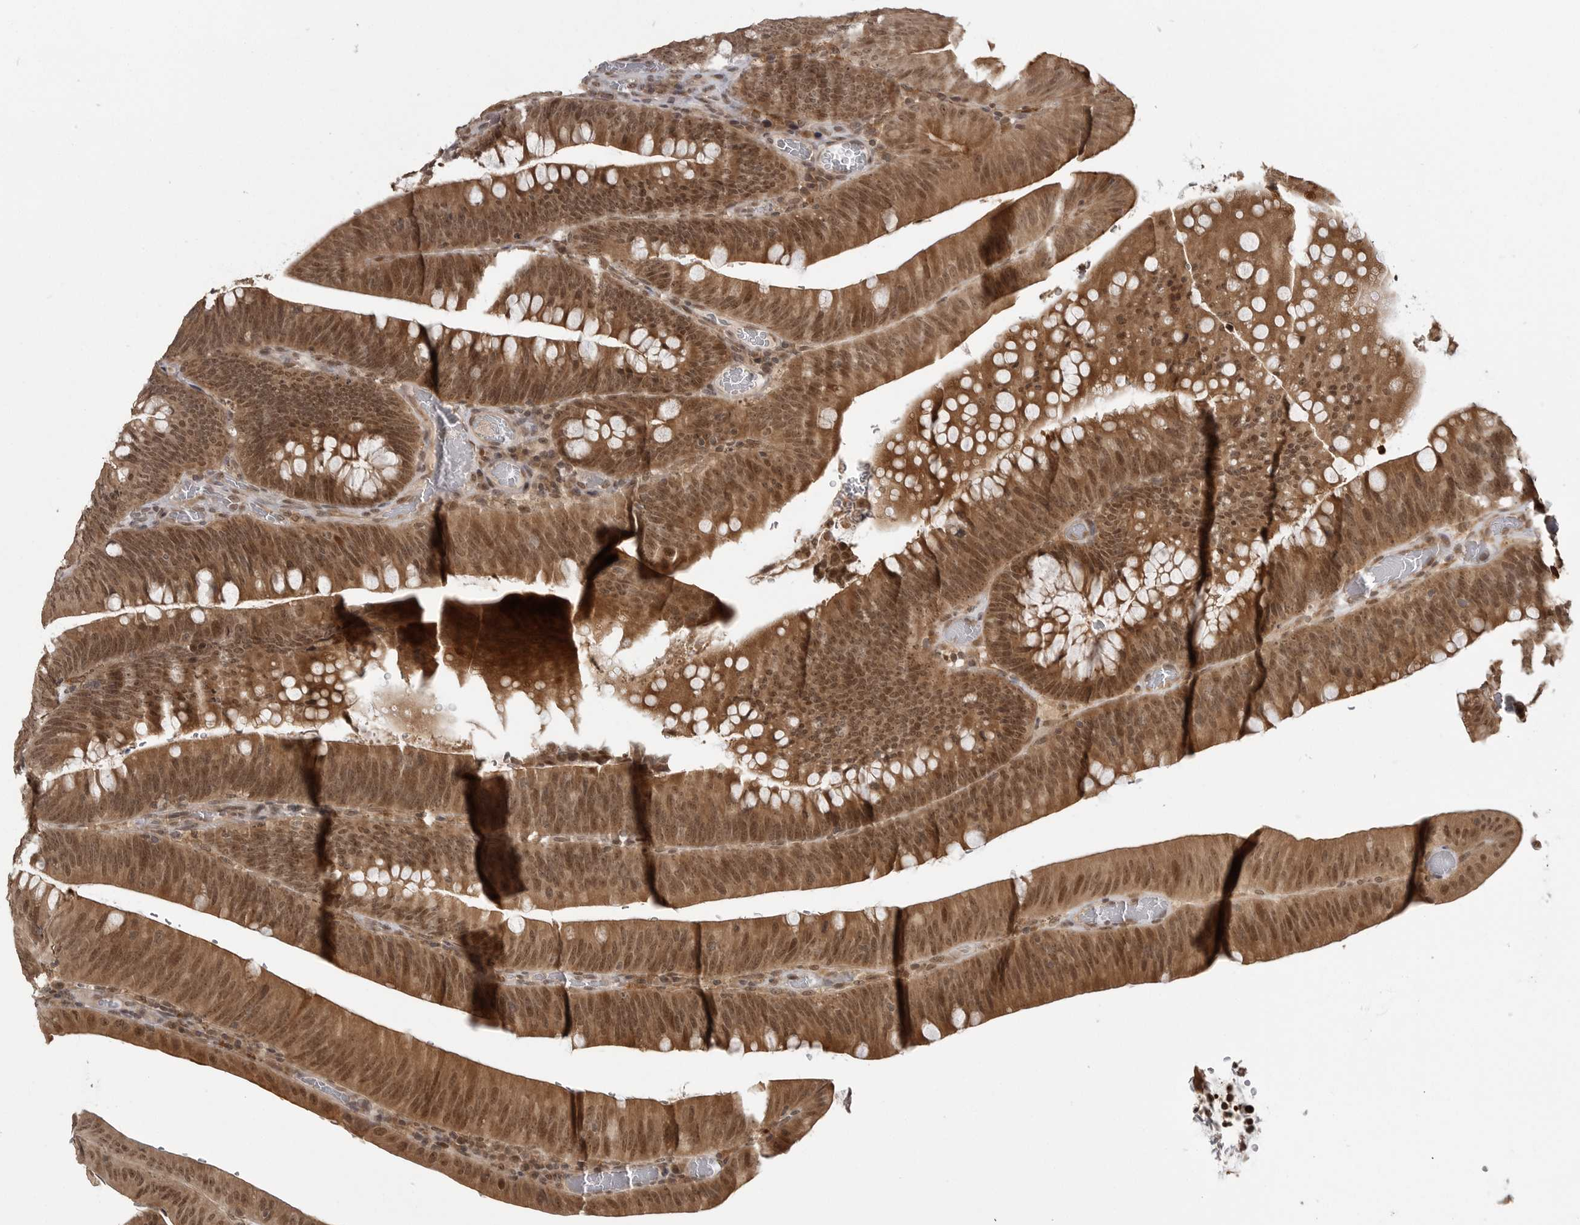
{"staining": {"intensity": "strong", "quantity": ">75%", "location": "cytoplasmic/membranous,nuclear"}, "tissue": "colorectal cancer", "cell_type": "Tumor cells", "image_type": "cancer", "snomed": [{"axis": "morphology", "description": "Normal tissue, NOS"}, {"axis": "topography", "description": "Colon"}], "caption": "Immunohistochemical staining of colorectal cancer demonstrates strong cytoplasmic/membranous and nuclear protein expression in approximately >75% of tumor cells.", "gene": "PEG3", "patient": {"sex": "female", "age": 82}}